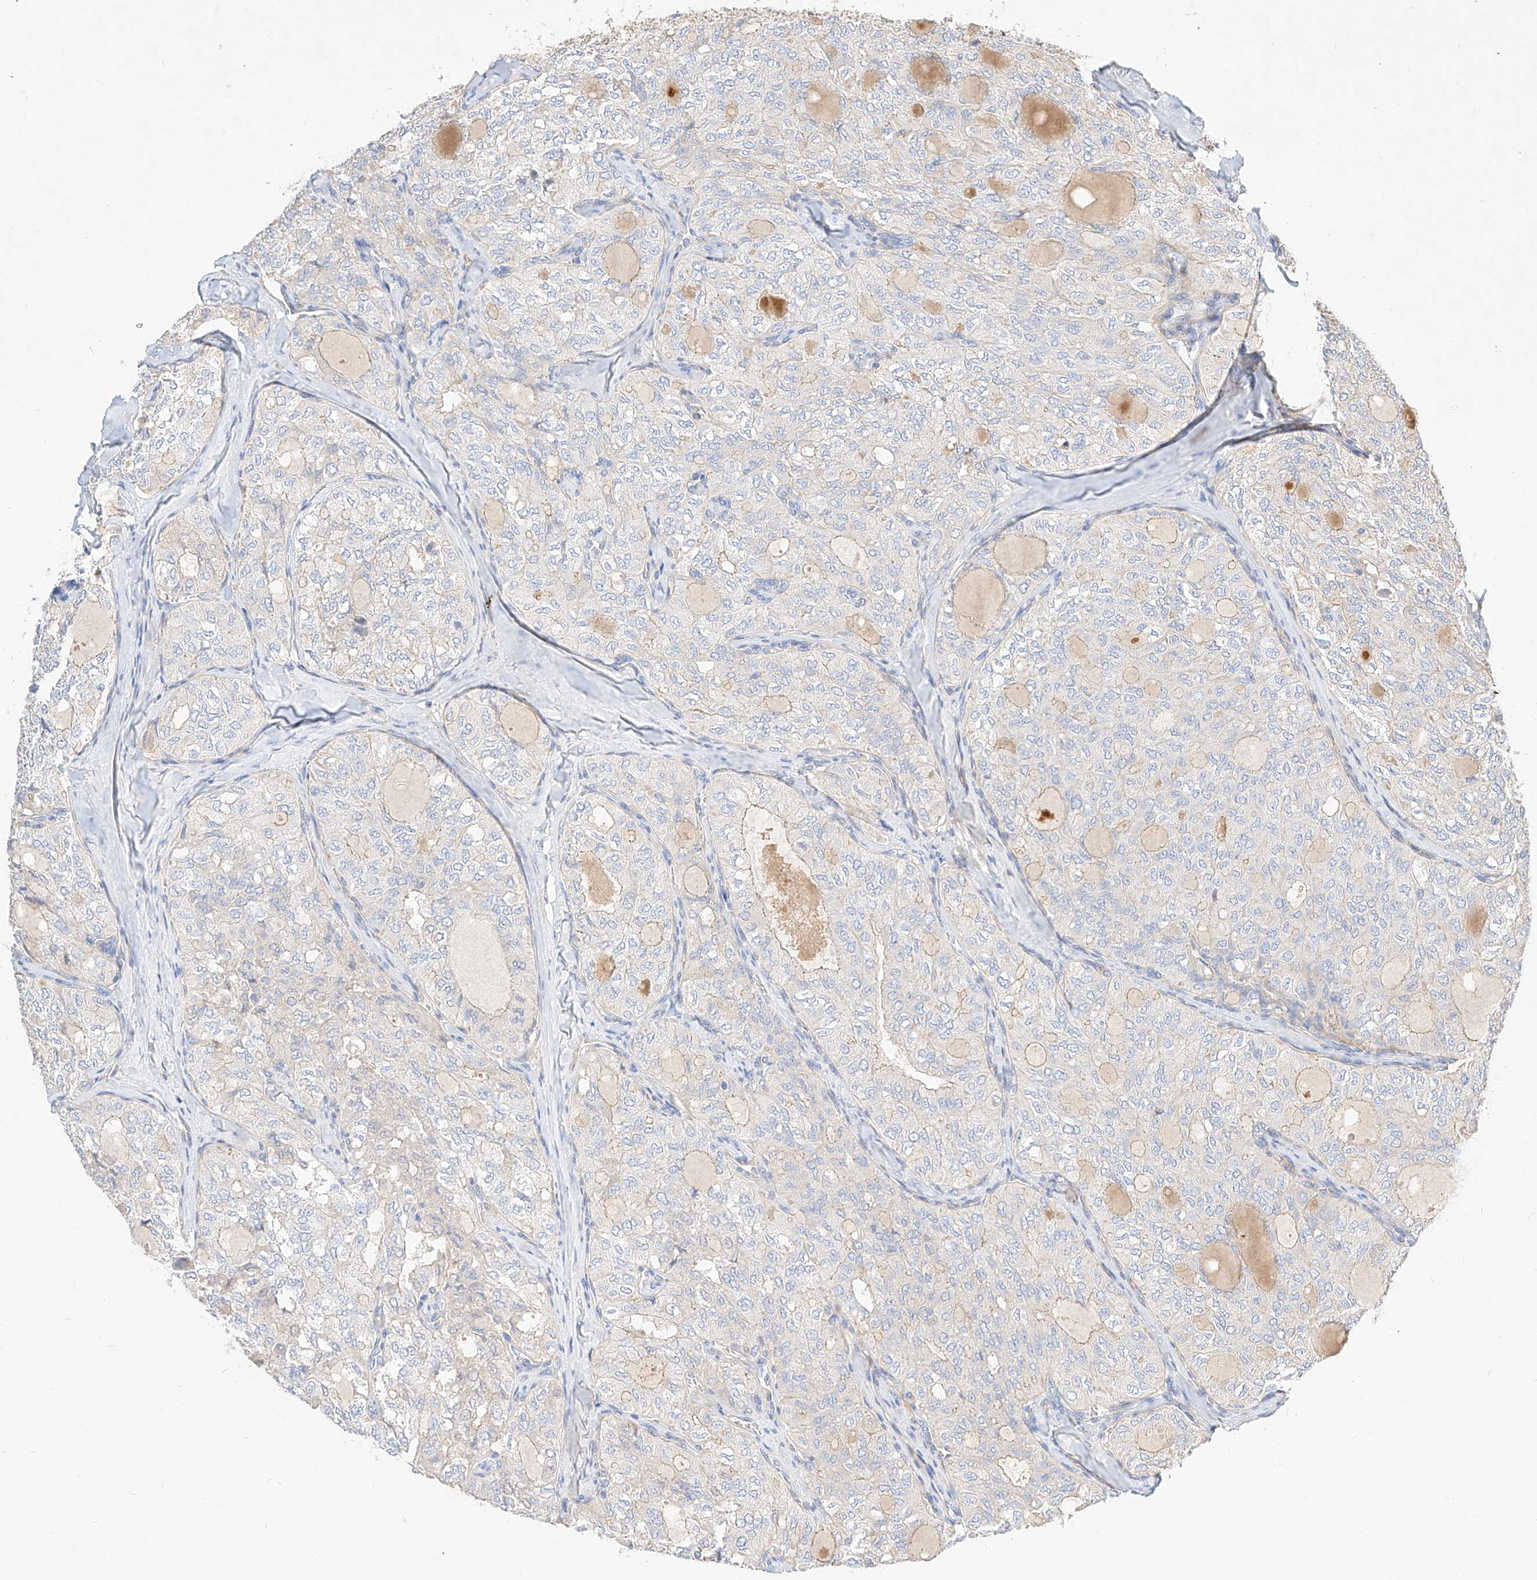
{"staining": {"intensity": "negative", "quantity": "none", "location": "none"}, "tissue": "thyroid cancer", "cell_type": "Tumor cells", "image_type": "cancer", "snomed": [{"axis": "morphology", "description": "Follicular adenoma carcinoma, NOS"}, {"axis": "topography", "description": "Thyroid gland"}], "caption": "IHC photomicrograph of neoplastic tissue: human thyroid follicular adenoma carcinoma stained with DAB (3,3'-diaminobenzidine) demonstrates no significant protein expression in tumor cells.", "gene": "KCNH5", "patient": {"sex": "male", "age": 75}}